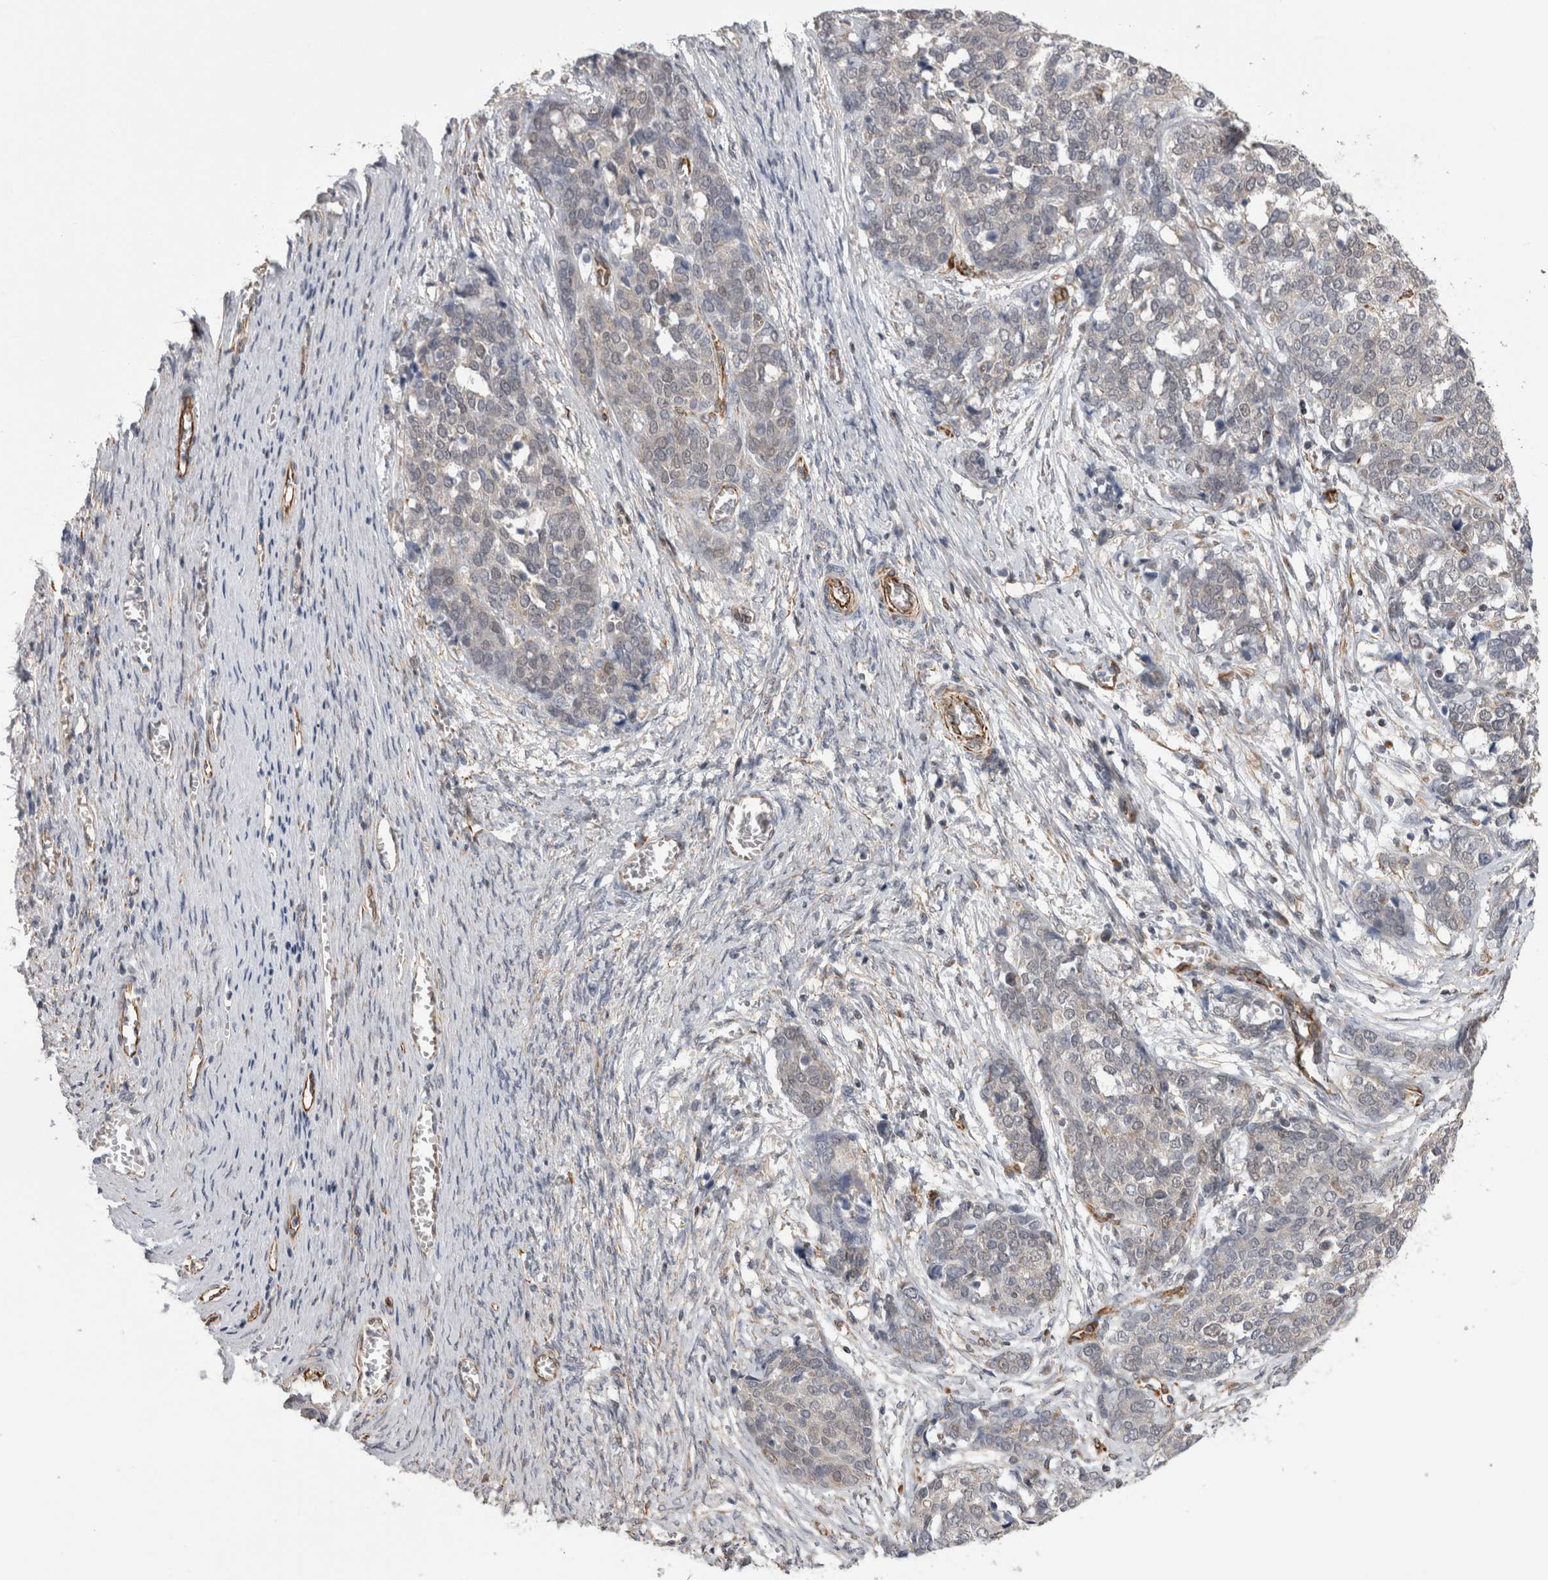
{"staining": {"intensity": "weak", "quantity": "<25%", "location": "cytoplasmic/membranous"}, "tissue": "ovarian cancer", "cell_type": "Tumor cells", "image_type": "cancer", "snomed": [{"axis": "morphology", "description": "Cystadenocarcinoma, serous, NOS"}, {"axis": "topography", "description": "Ovary"}], "caption": "Immunohistochemistry of ovarian cancer (serous cystadenocarcinoma) displays no staining in tumor cells.", "gene": "ACOT7", "patient": {"sex": "female", "age": 44}}